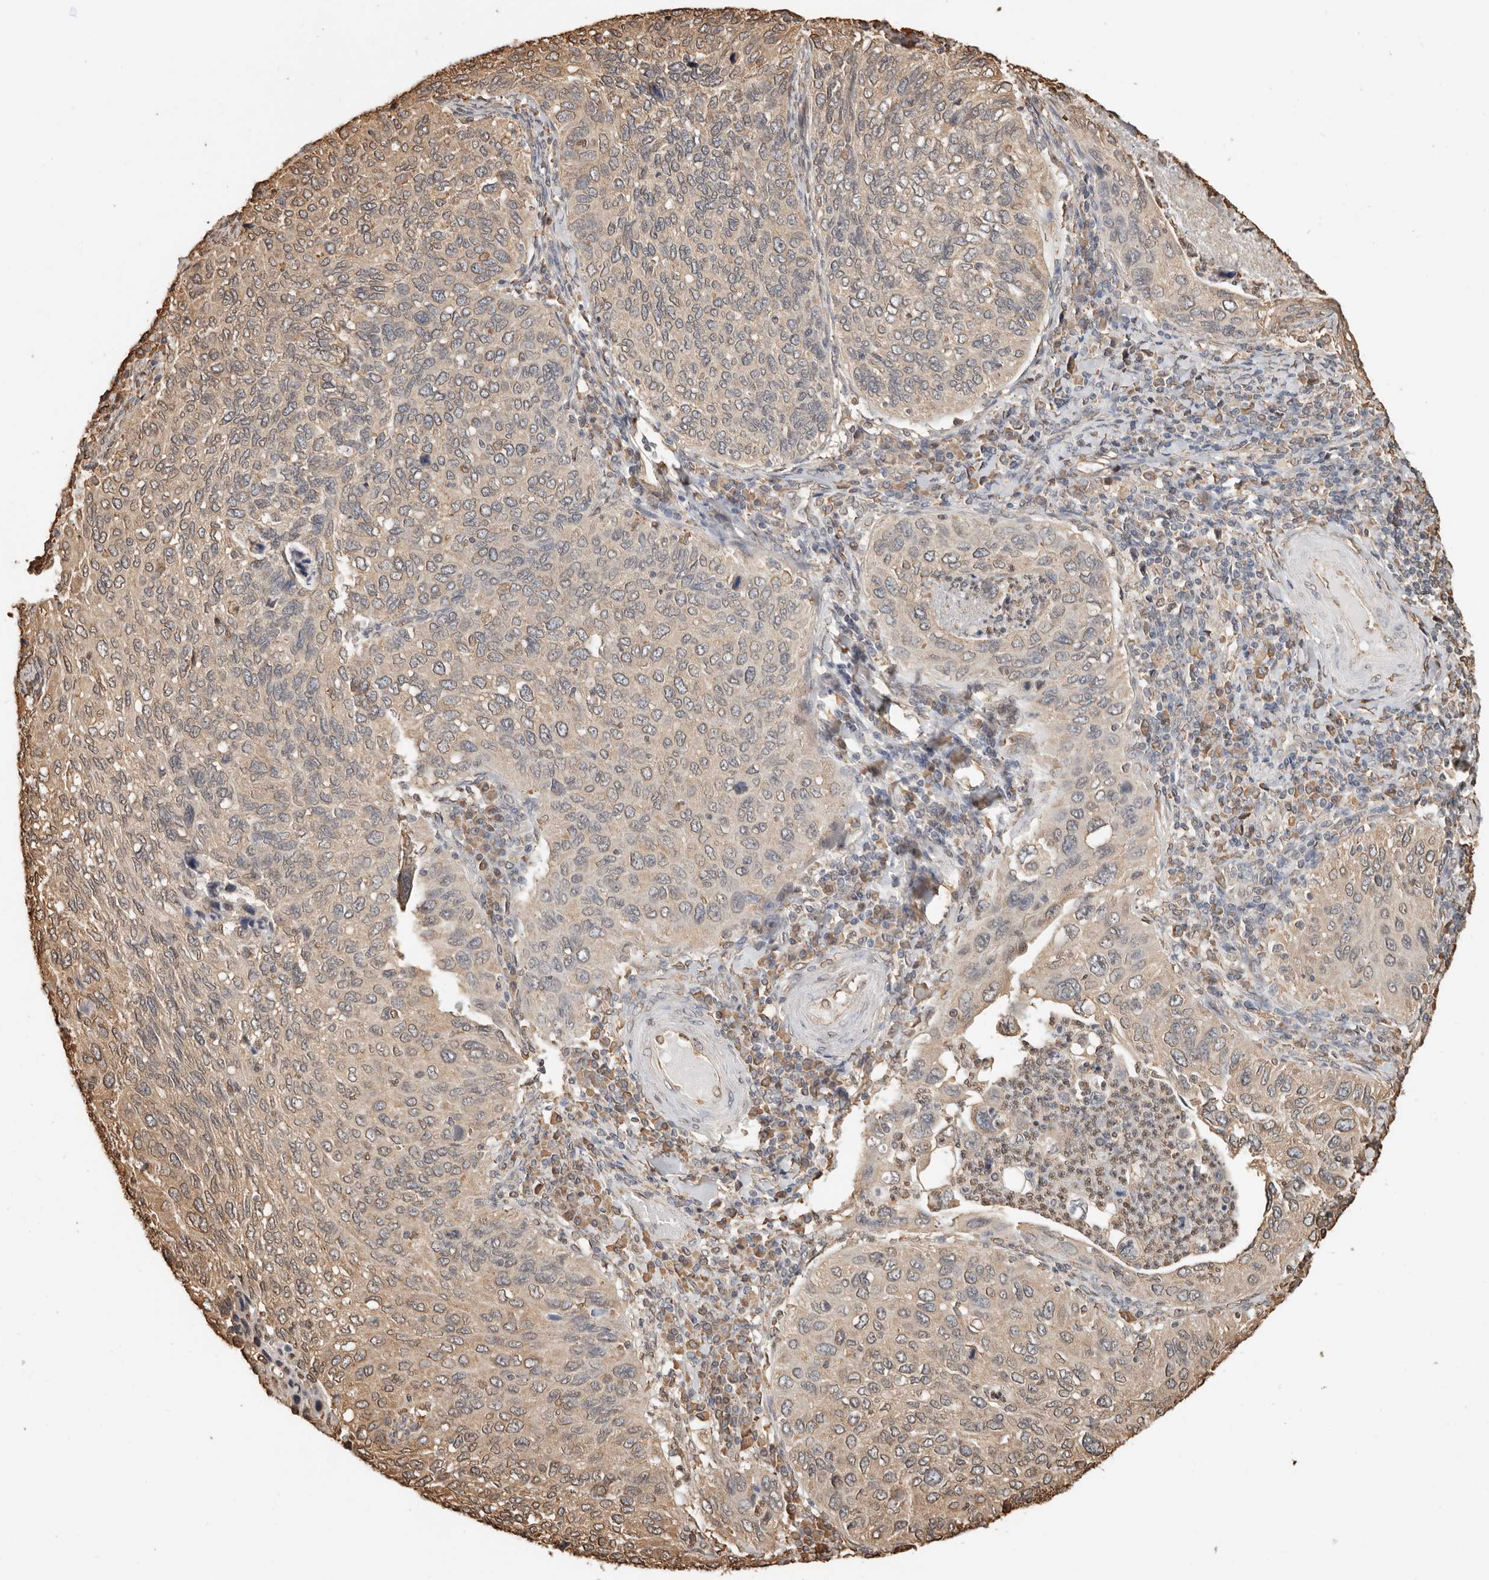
{"staining": {"intensity": "weak", "quantity": "25%-75%", "location": "cytoplasmic/membranous"}, "tissue": "cervical cancer", "cell_type": "Tumor cells", "image_type": "cancer", "snomed": [{"axis": "morphology", "description": "Squamous cell carcinoma, NOS"}, {"axis": "topography", "description": "Cervix"}], "caption": "Squamous cell carcinoma (cervical) tissue demonstrates weak cytoplasmic/membranous positivity in approximately 25%-75% of tumor cells, visualized by immunohistochemistry.", "gene": "ARHGEF10L", "patient": {"sex": "female", "age": 38}}